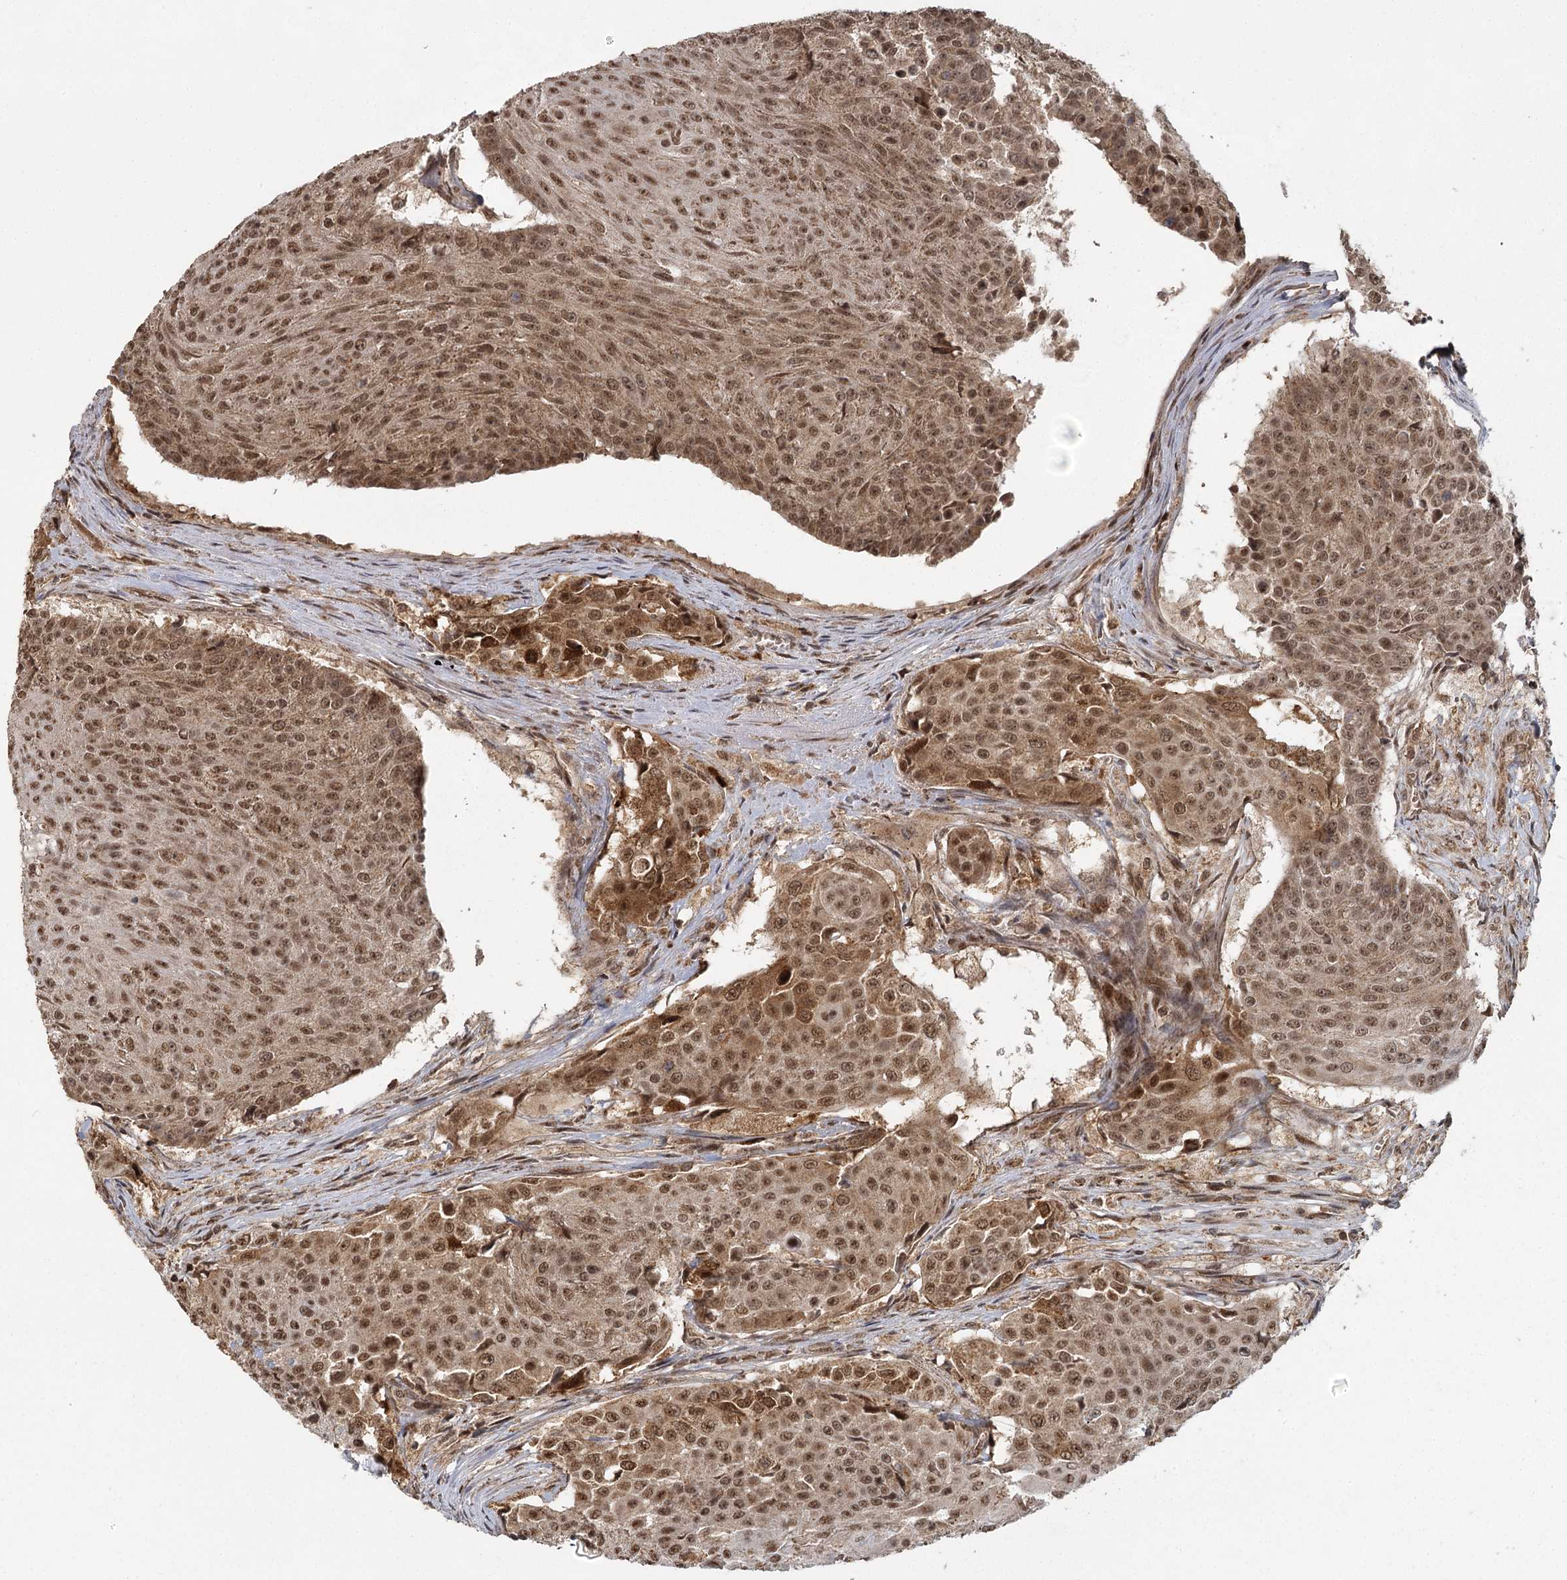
{"staining": {"intensity": "moderate", "quantity": ">75%", "location": "cytoplasmic/membranous,nuclear"}, "tissue": "urothelial cancer", "cell_type": "Tumor cells", "image_type": "cancer", "snomed": [{"axis": "morphology", "description": "Urothelial carcinoma, High grade"}, {"axis": "topography", "description": "Urinary bladder"}], "caption": "A brown stain shows moderate cytoplasmic/membranous and nuclear positivity of a protein in urothelial carcinoma (high-grade) tumor cells.", "gene": "MICU1", "patient": {"sex": "female", "age": 63}}